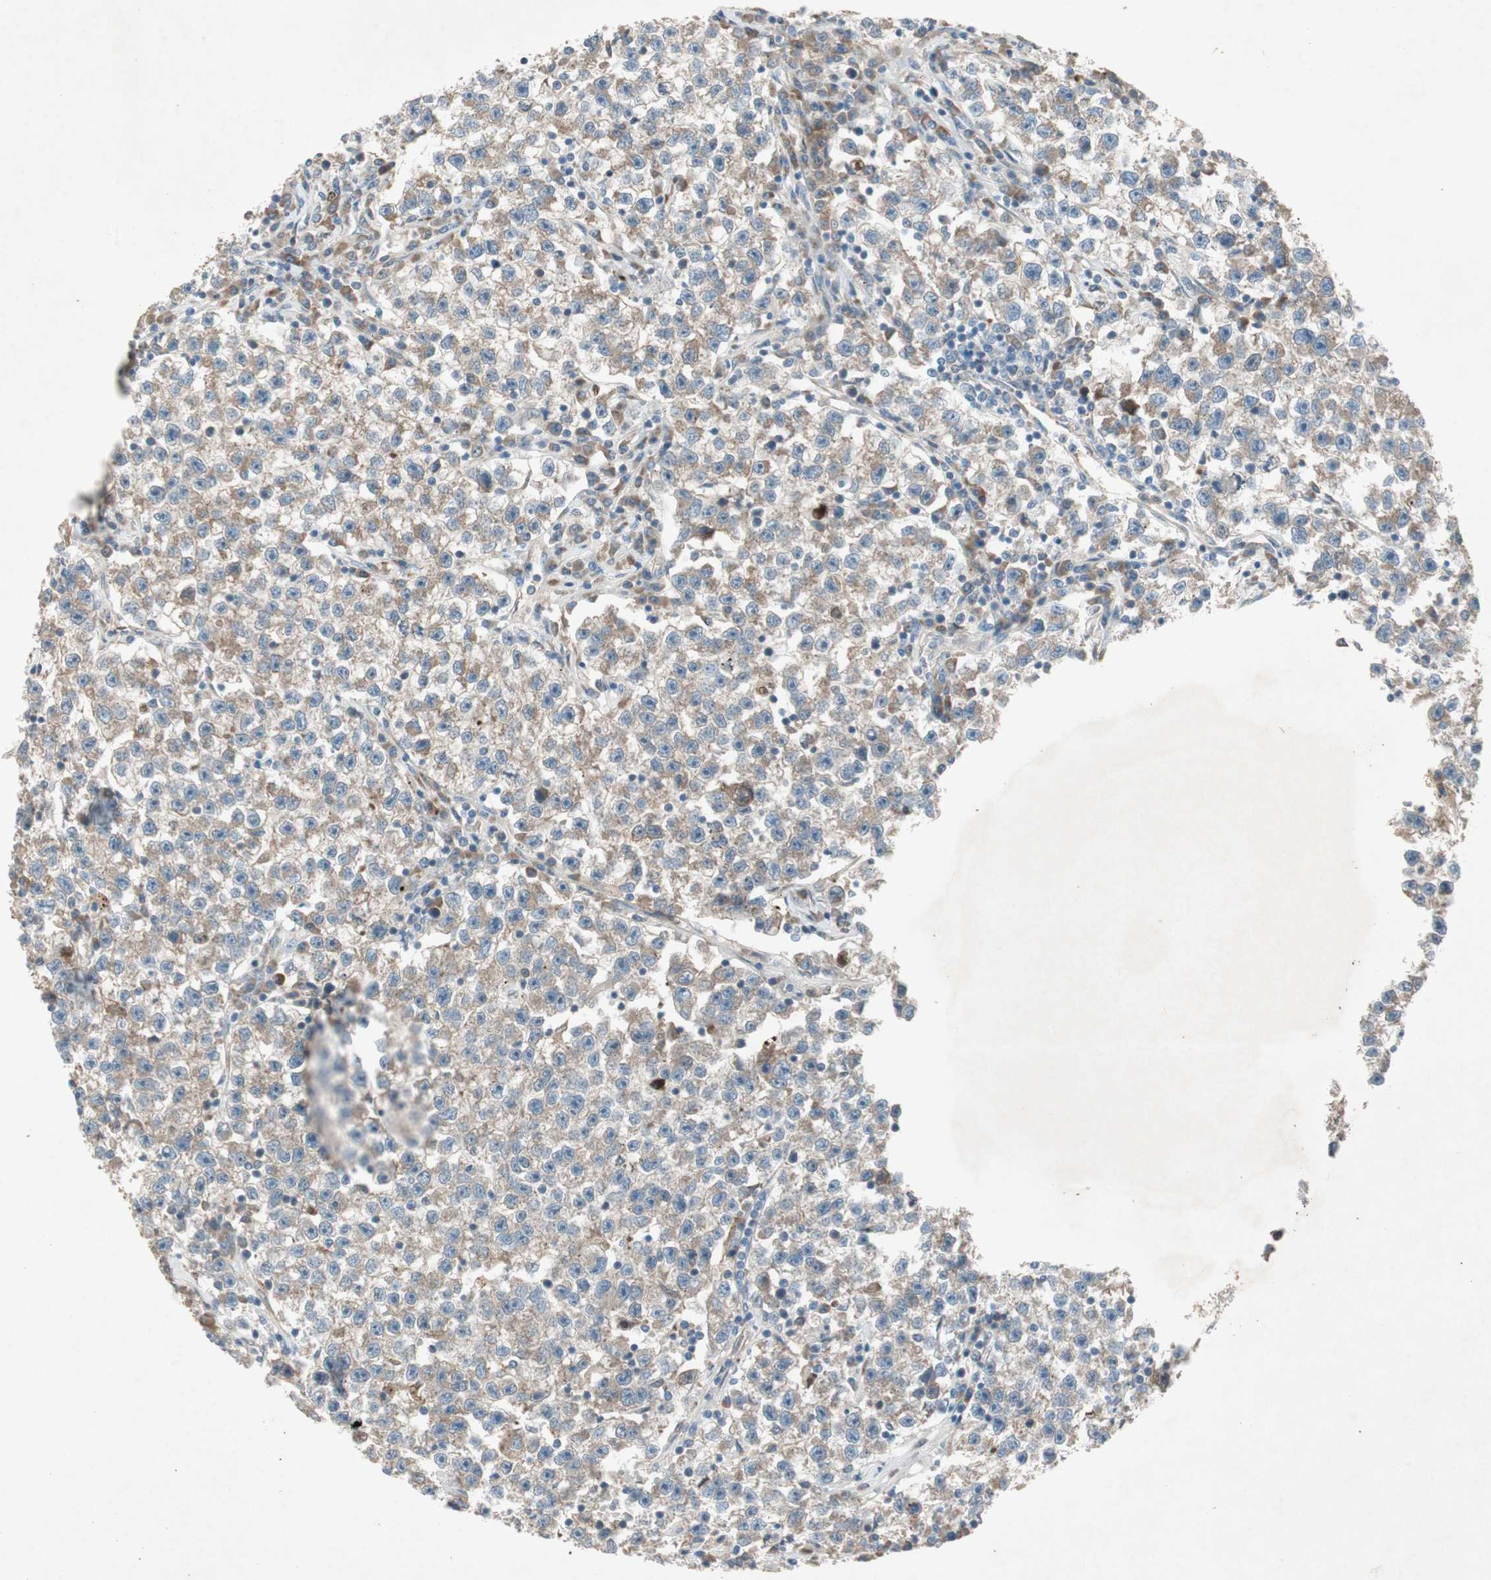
{"staining": {"intensity": "weak", "quantity": ">75%", "location": "cytoplasmic/membranous"}, "tissue": "testis cancer", "cell_type": "Tumor cells", "image_type": "cancer", "snomed": [{"axis": "morphology", "description": "Seminoma, NOS"}, {"axis": "topography", "description": "Testis"}], "caption": "High-magnification brightfield microscopy of testis seminoma stained with DAB (brown) and counterstained with hematoxylin (blue). tumor cells exhibit weak cytoplasmic/membranous staining is identified in approximately>75% of cells.", "gene": "APOO", "patient": {"sex": "male", "age": 22}}